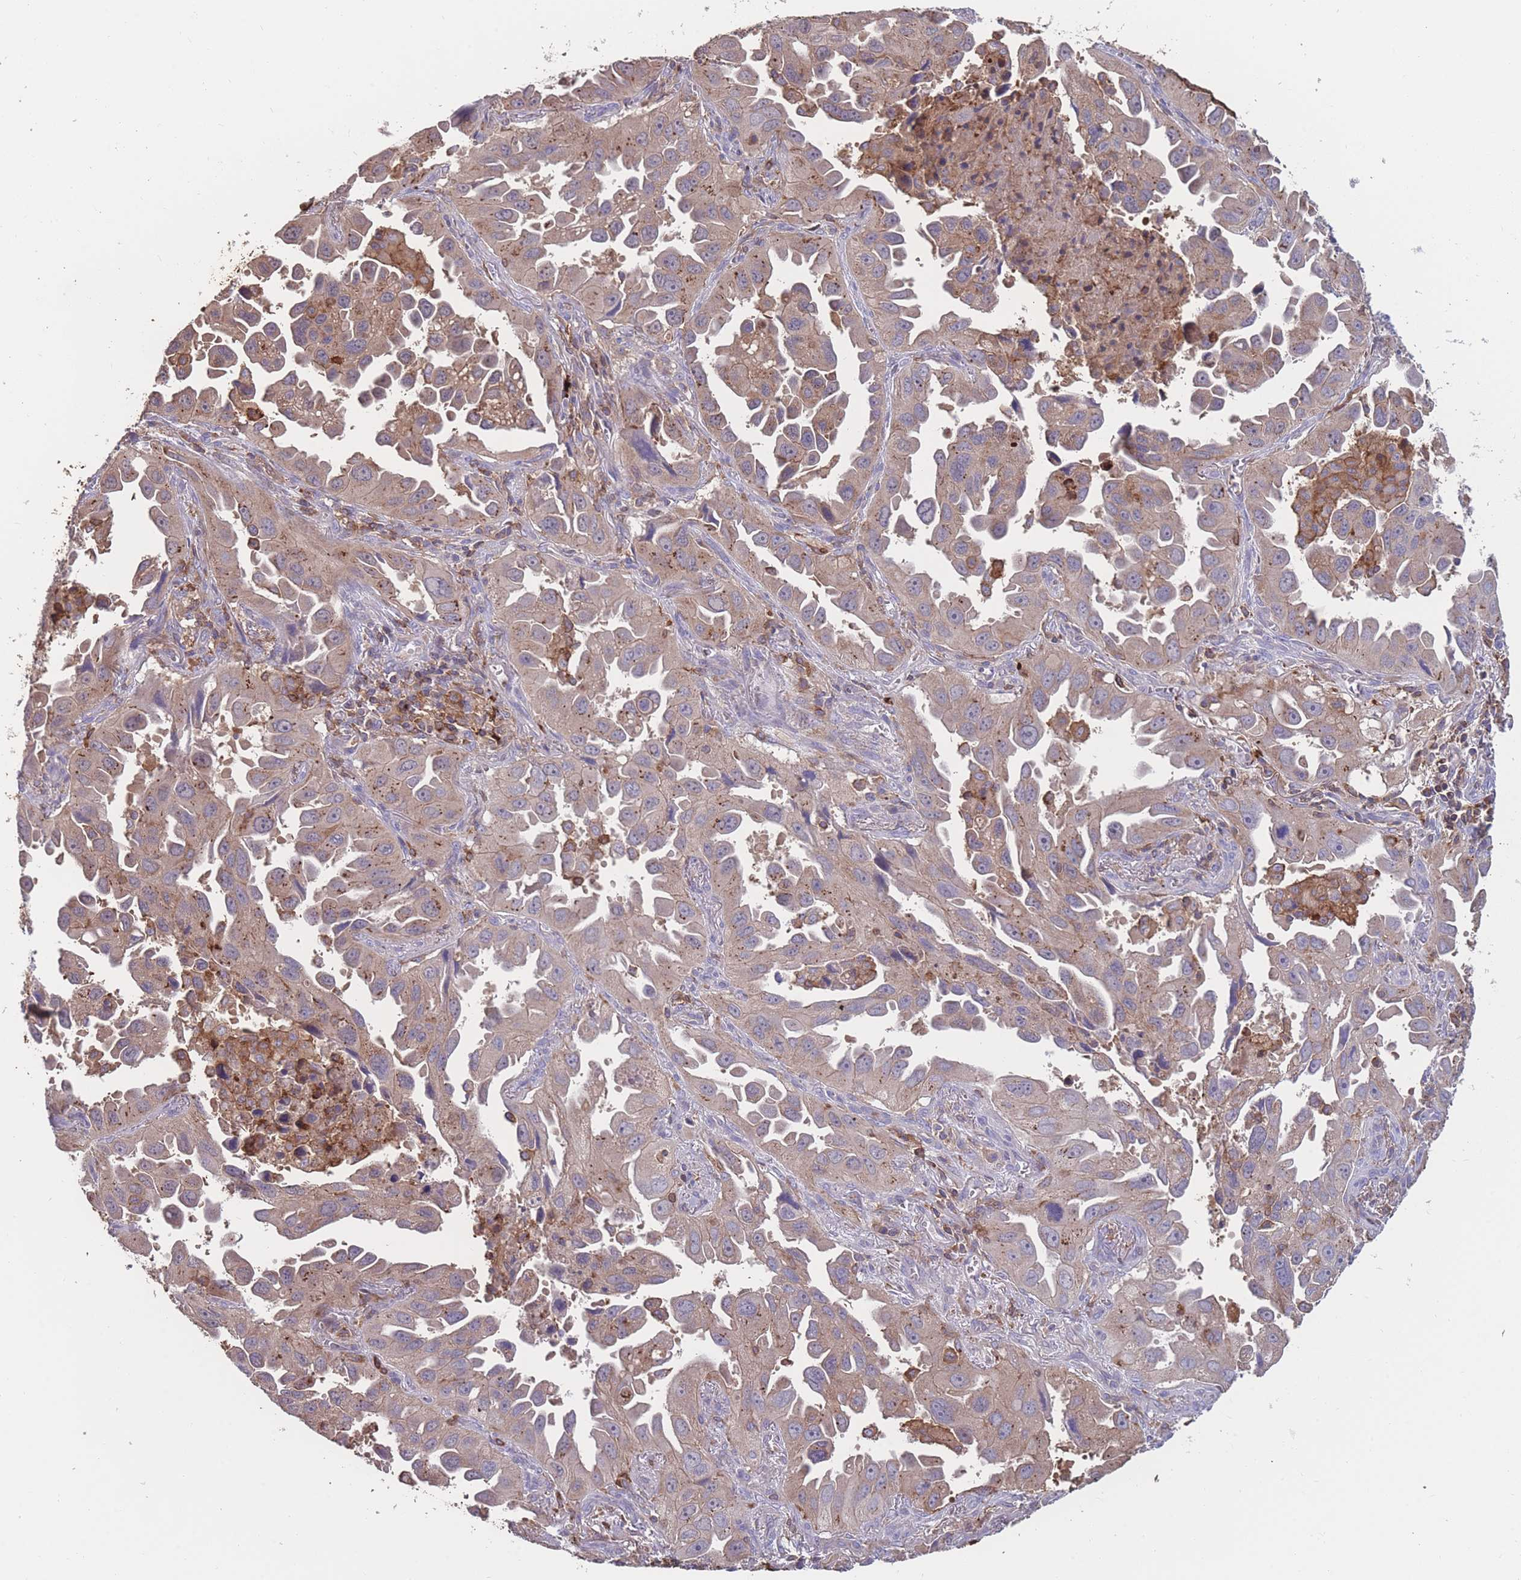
{"staining": {"intensity": "moderate", "quantity": "25%-75%", "location": "cytoplasmic/membranous"}, "tissue": "lung cancer", "cell_type": "Tumor cells", "image_type": "cancer", "snomed": [{"axis": "morphology", "description": "Adenocarcinoma, NOS"}, {"axis": "topography", "description": "Lung"}], "caption": "Immunohistochemical staining of human lung cancer (adenocarcinoma) displays medium levels of moderate cytoplasmic/membranous protein staining in about 25%-75% of tumor cells. Ihc stains the protein in brown and the nuclei are stained blue.", "gene": "CD33", "patient": {"sex": "male", "age": 66}}